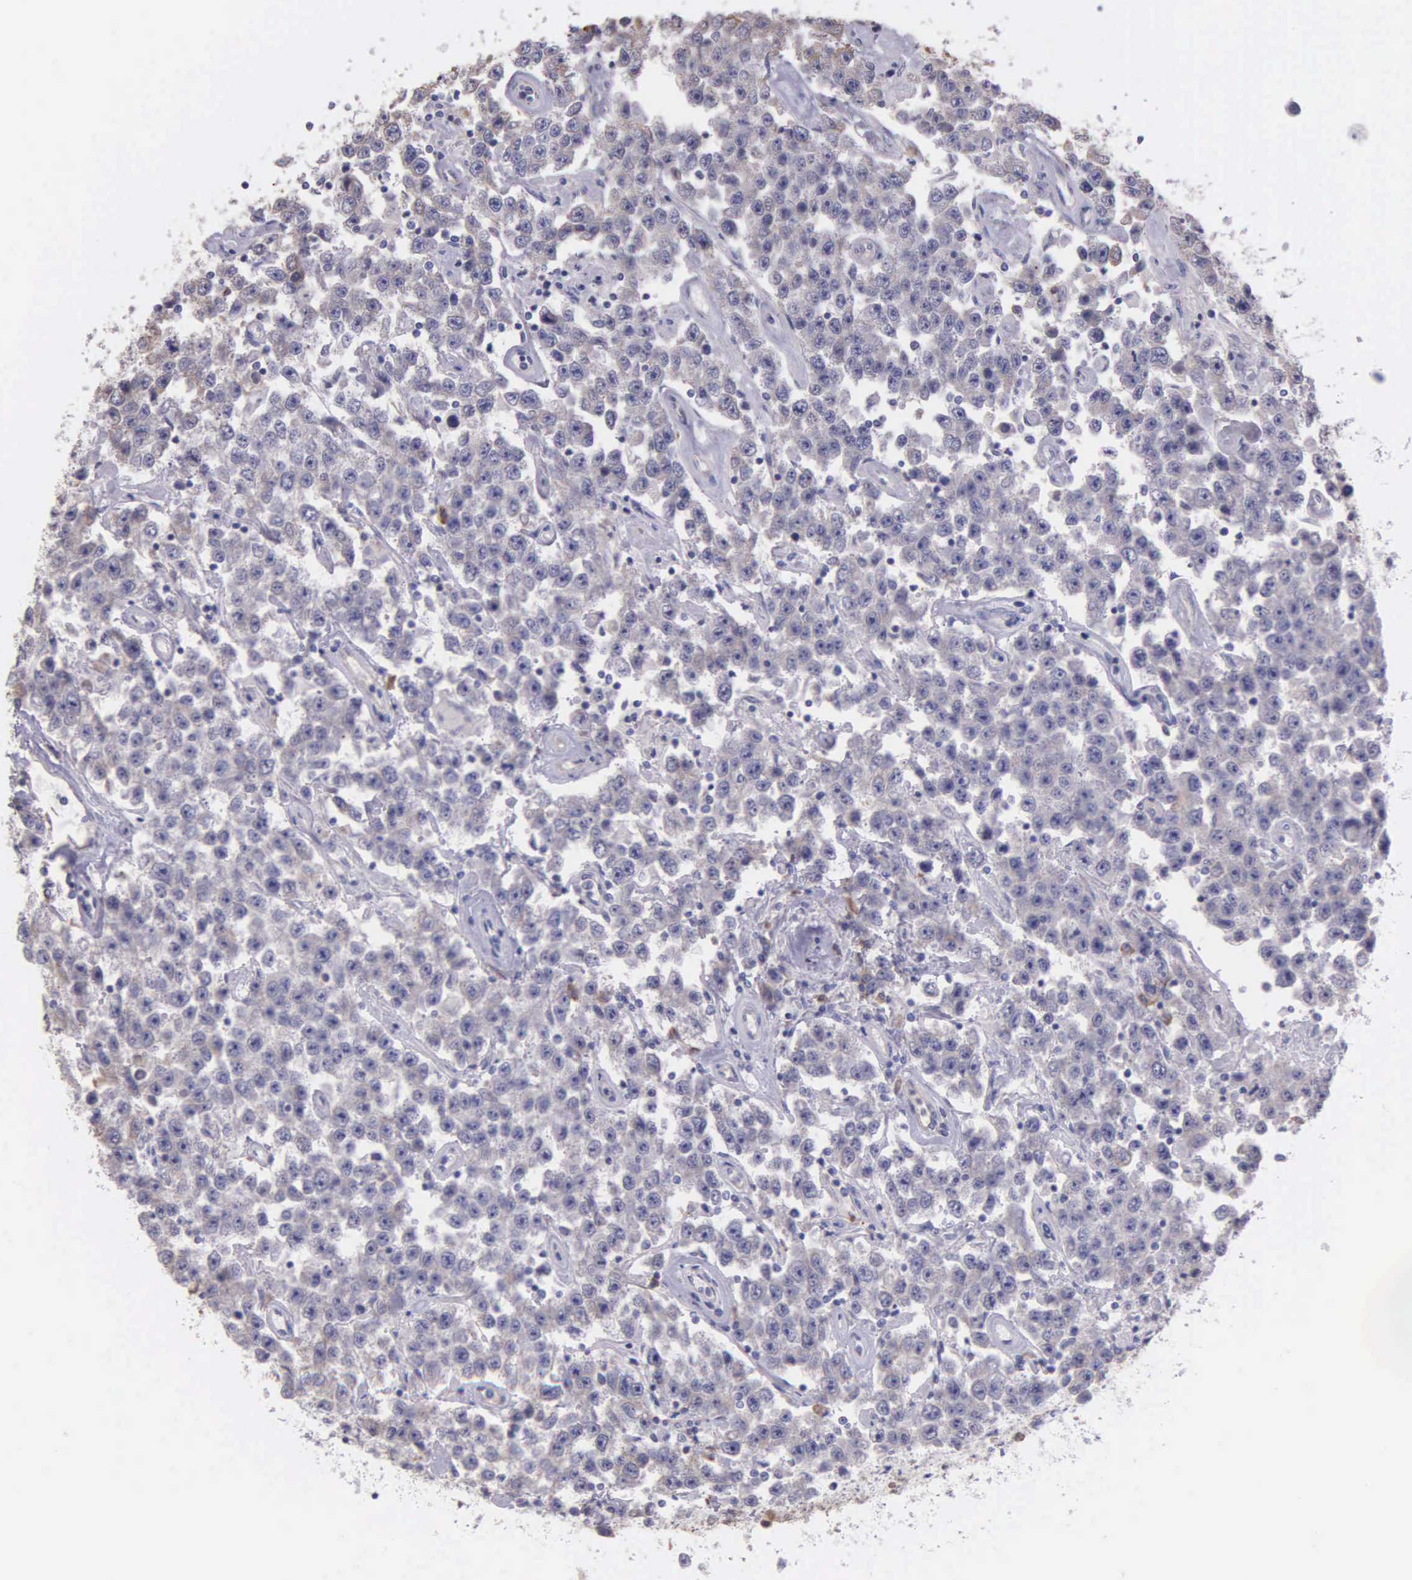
{"staining": {"intensity": "negative", "quantity": "none", "location": "none"}, "tissue": "testis cancer", "cell_type": "Tumor cells", "image_type": "cancer", "snomed": [{"axis": "morphology", "description": "Seminoma, NOS"}, {"axis": "topography", "description": "Testis"}], "caption": "Micrograph shows no significant protein positivity in tumor cells of testis cancer.", "gene": "ZC3H12B", "patient": {"sex": "male", "age": 52}}